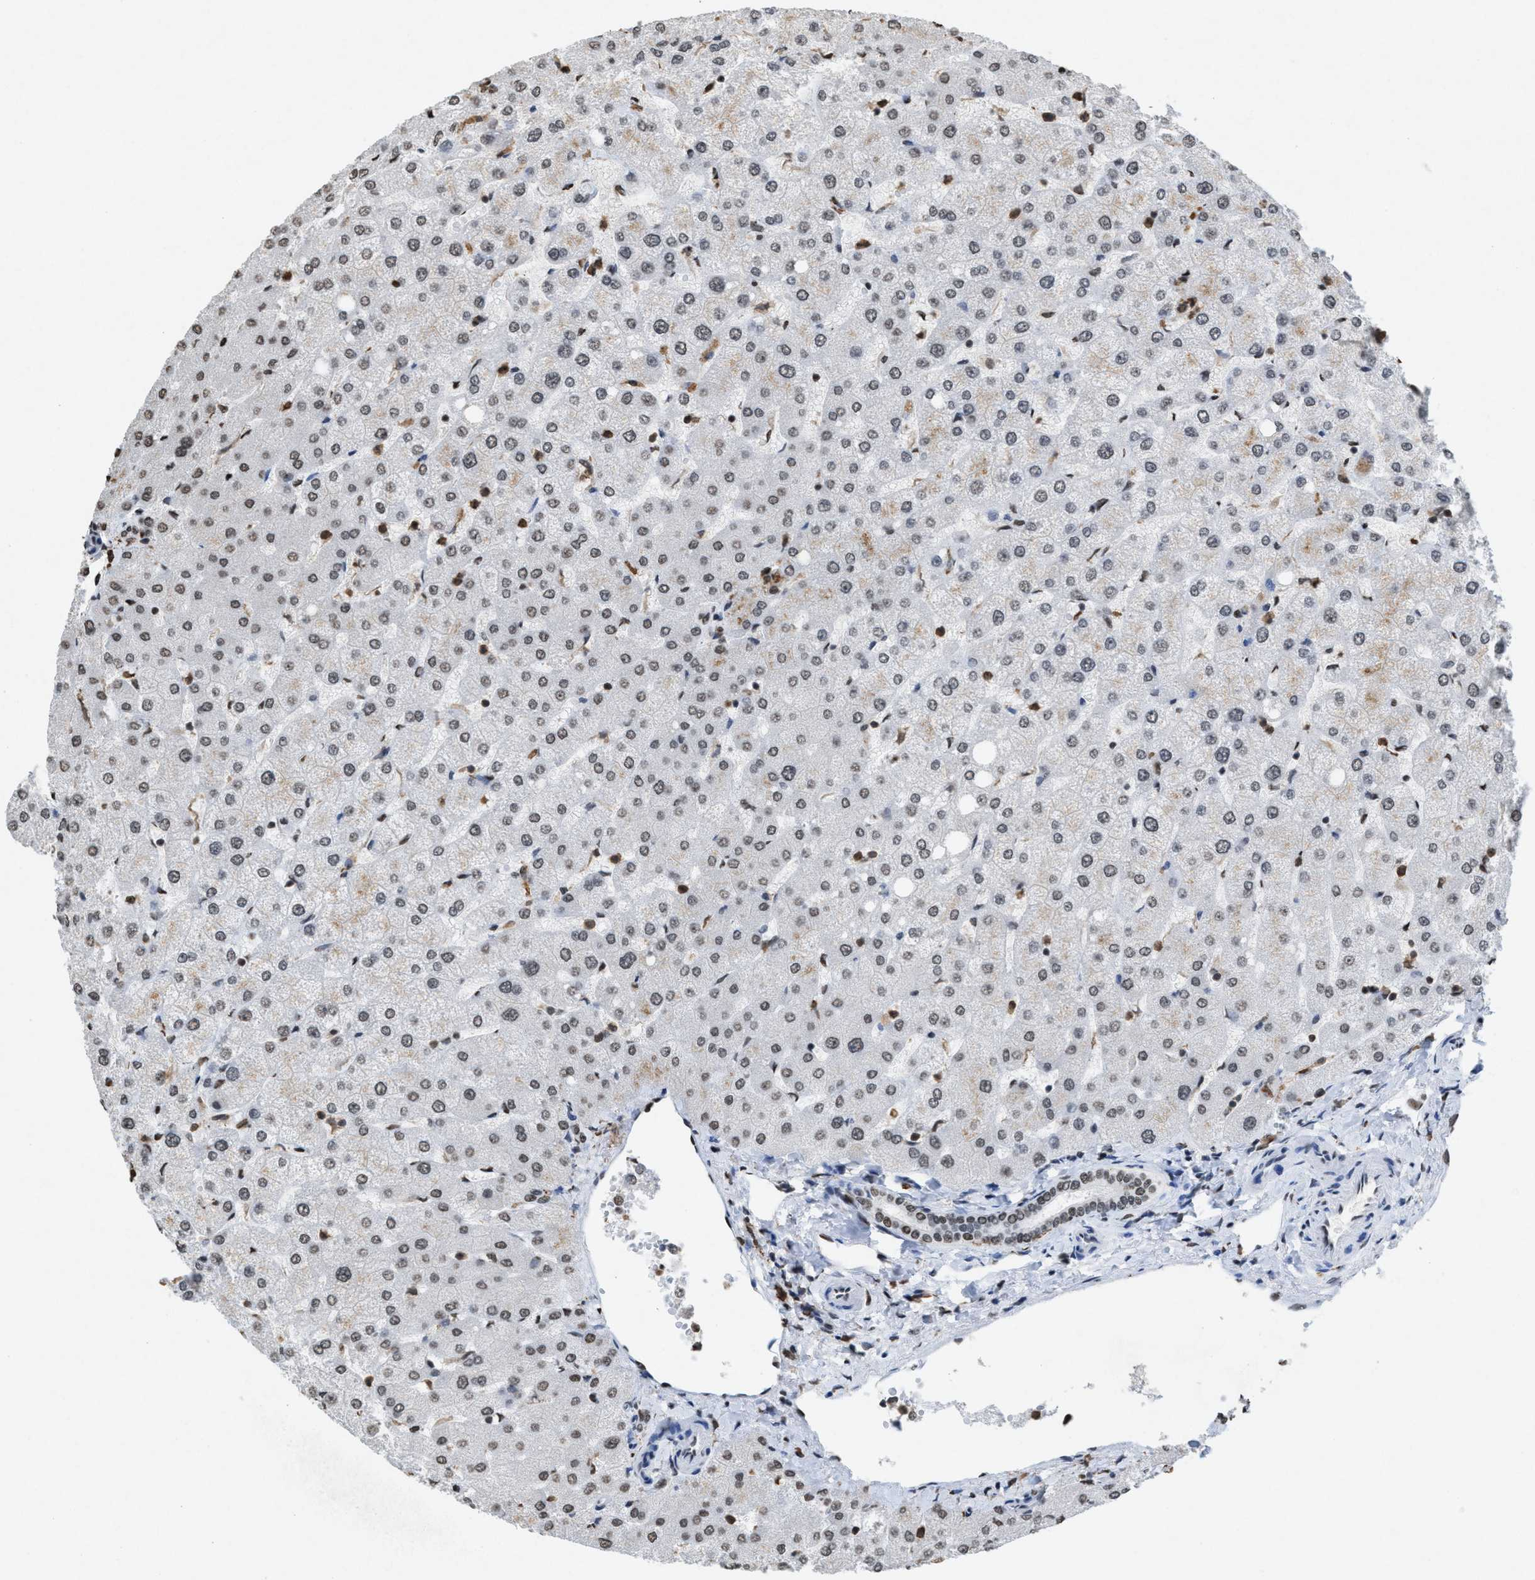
{"staining": {"intensity": "weak", "quantity": ">75%", "location": "nuclear"}, "tissue": "liver", "cell_type": "Cholangiocytes", "image_type": "normal", "snomed": [{"axis": "morphology", "description": "Normal tissue, NOS"}, {"axis": "topography", "description": "Liver"}], "caption": "This is a histology image of IHC staining of unremarkable liver, which shows weak staining in the nuclear of cholangiocytes.", "gene": "NUP88", "patient": {"sex": "female", "age": 54}}